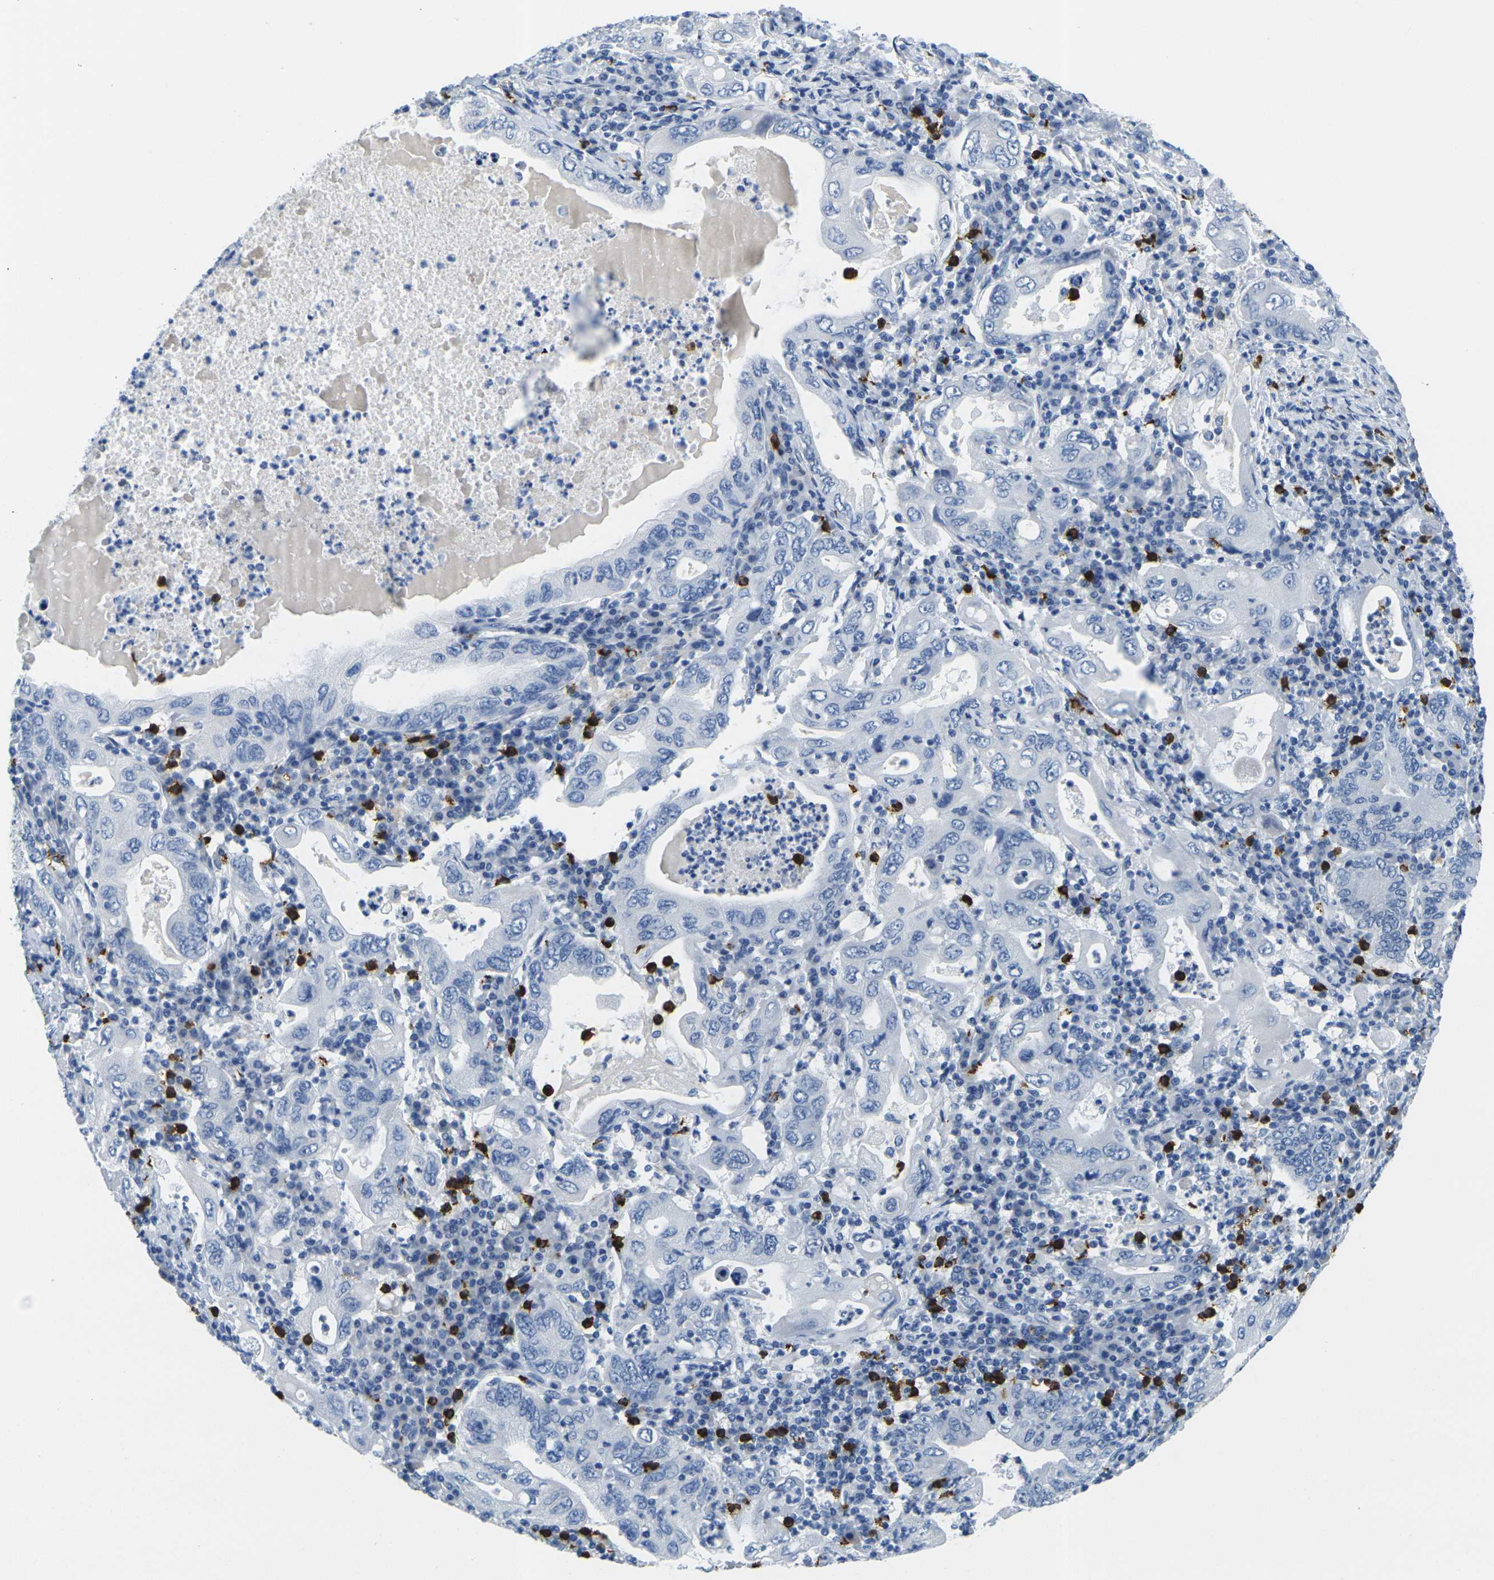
{"staining": {"intensity": "negative", "quantity": "none", "location": "none"}, "tissue": "stomach cancer", "cell_type": "Tumor cells", "image_type": "cancer", "snomed": [{"axis": "morphology", "description": "Normal tissue, NOS"}, {"axis": "morphology", "description": "Adenocarcinoma, NOS"}, {"axis": "topography", "description": "Esophagus"}, {"axis": "topography", "description": "Stomach, upper"}, {"axis": "topography", "description": "Peripheral nerve tissue"}], "caption": "Tumor cells are negative for brown protein staining in stomach cancer (adenocarcinoma).", "gene": "GPR15", "patient": {"sex": "male", "age": 62}}